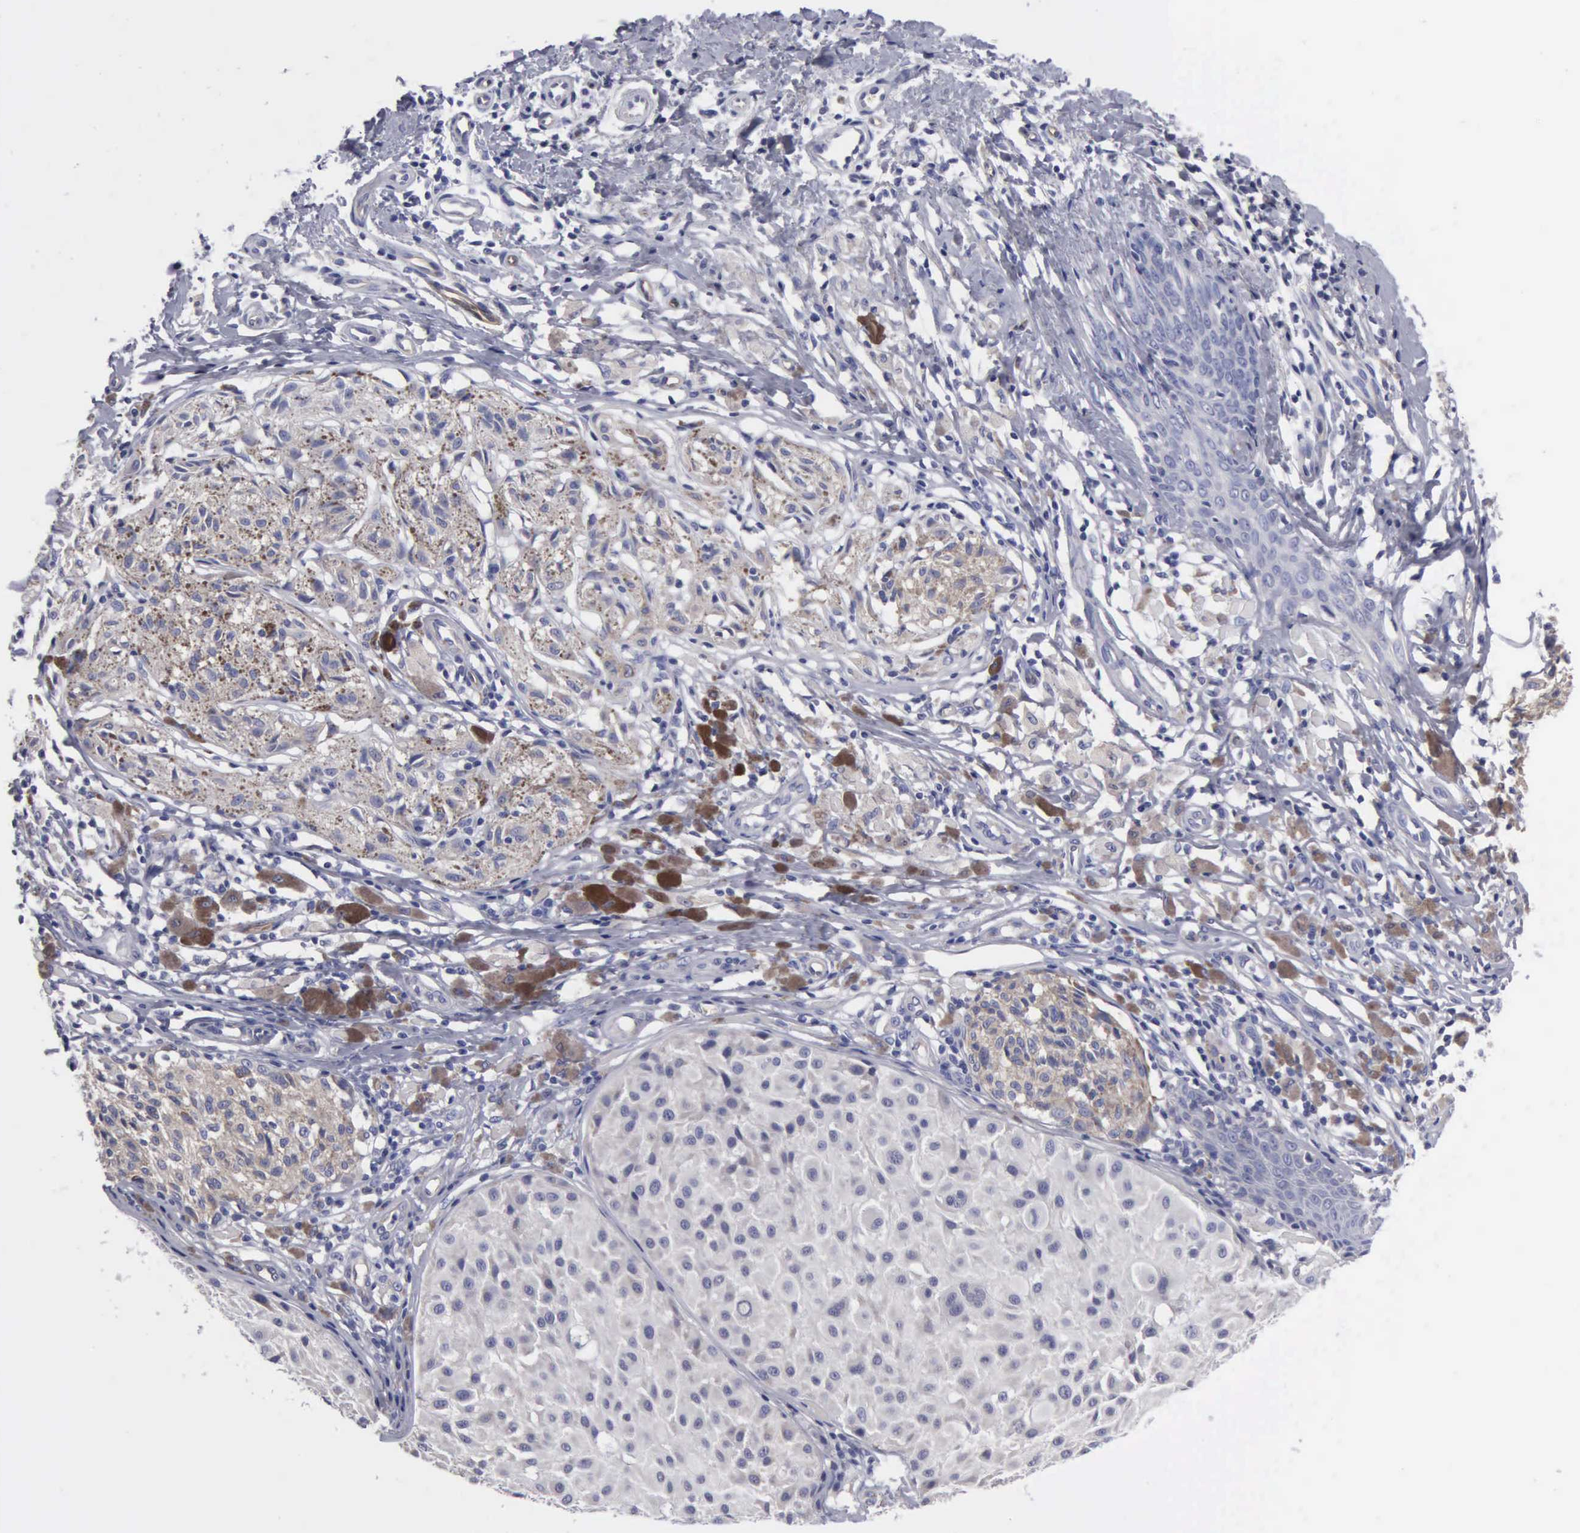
{"staining": {"intensity": "weak", "quantity": "<25%", "location": "cytoplasmic/membranous"}, "tissue": "melanoma", "cell_type": "Tumor cells", "image_type": "cancer", "snomed": [{"axis": "morphology", "description": "Malignant melanoma, NOS"}, {"axis": "topography", "description": "Skin"}], "caption": "The histopathology image demonstrates no staining of tumor cells in malignant melanoma.", "gene": "RDX", "patient": {"sex": "male", "age": 36}}